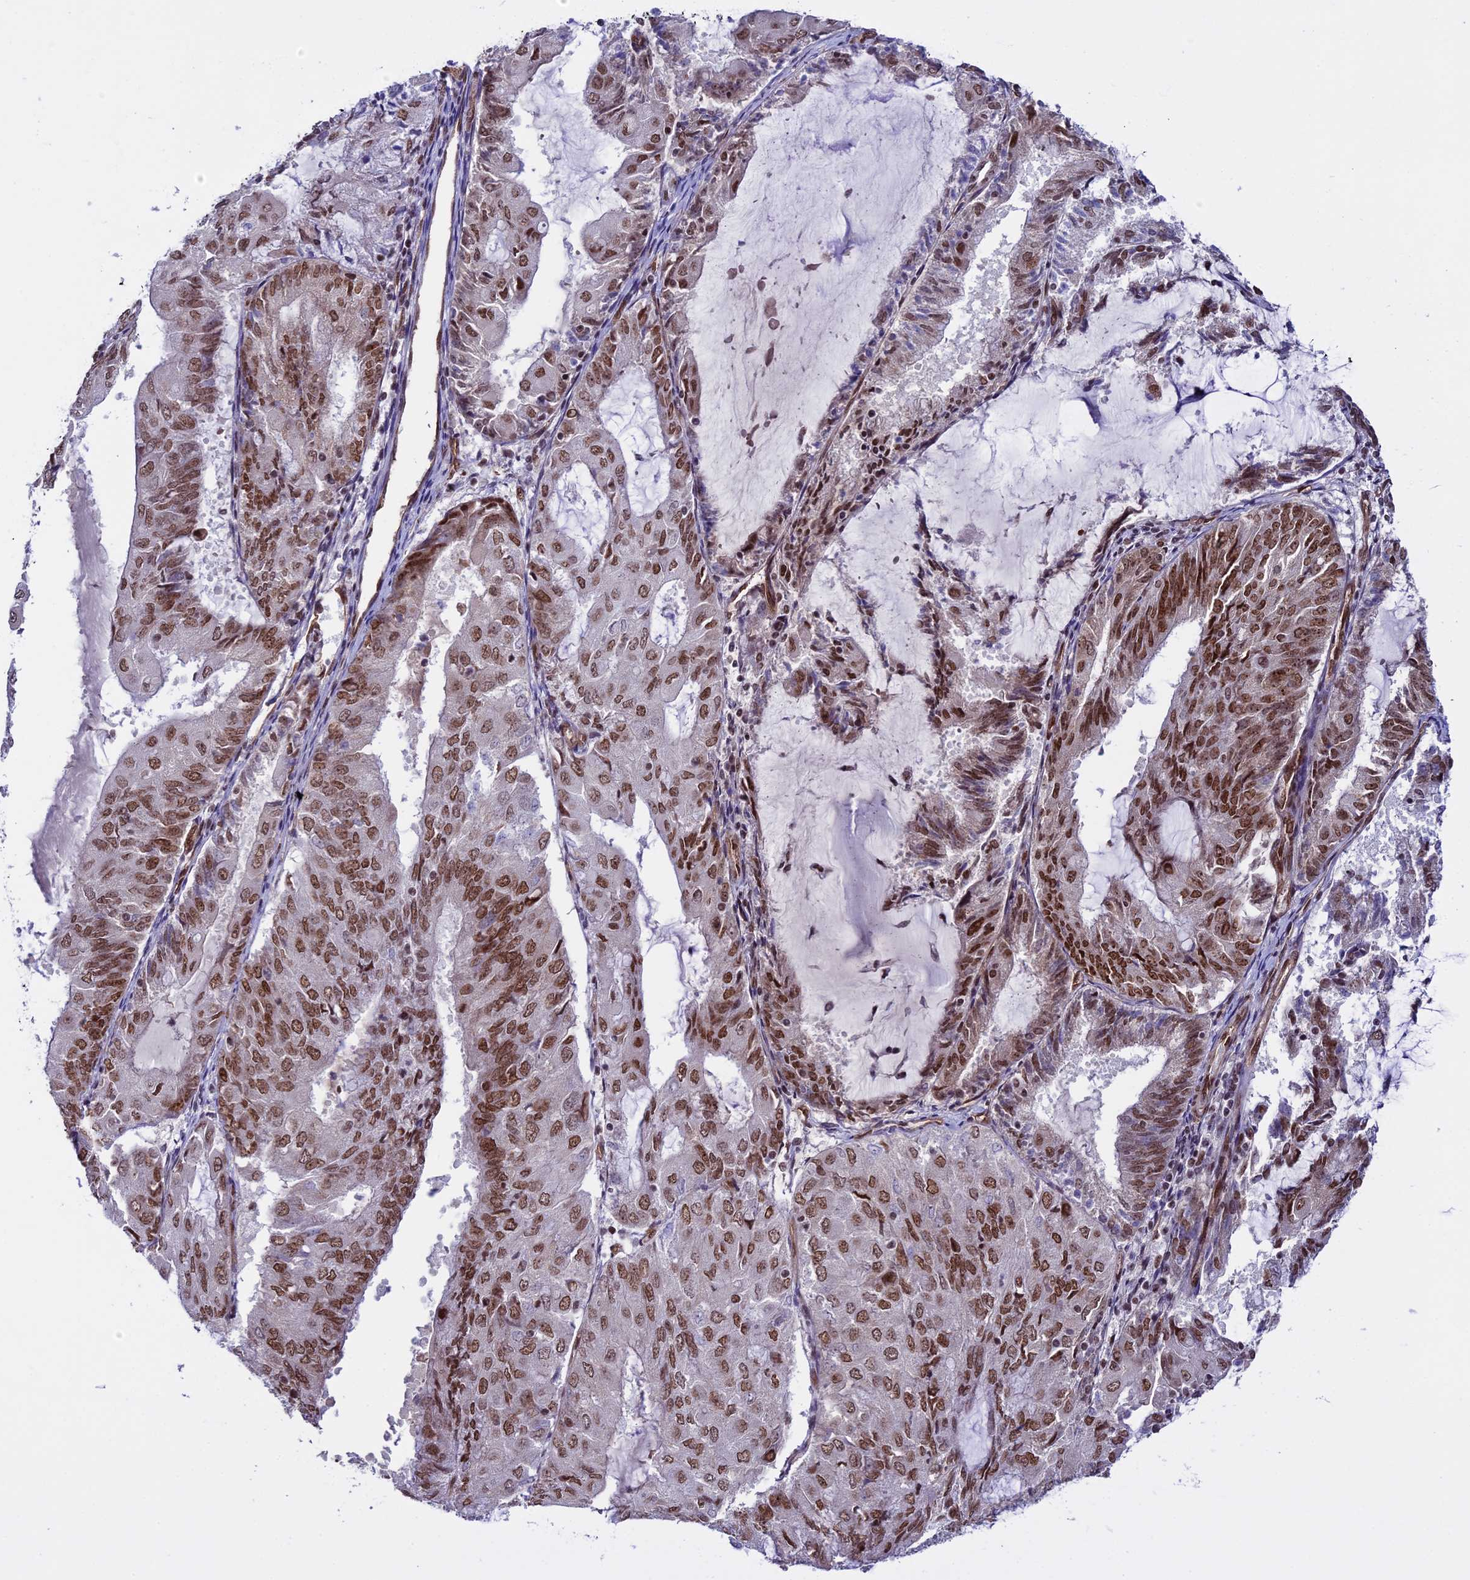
{"staining": {"intensity": "moderate", "quantity": ">75%", "location": "nuclear"}, "tissue": "endometrial cancer", "cell_type": "Tumor cells", "image_type": "cancer", "snomed": [{"axis": "morphology", "description": "Adenocarcinoma, NOS"}, {"axis": "topography", "description": "Endometrium"}], "caption": "A high-resolution image shows immunohistochemistry (IHC) staining of endometrial adenocarcinoma, which exhibits moderate nuclear positivity in about >75% of tumor cells.", "gene": "MPHOSPH8", "patient": {"sex": "female", "age": 81}}